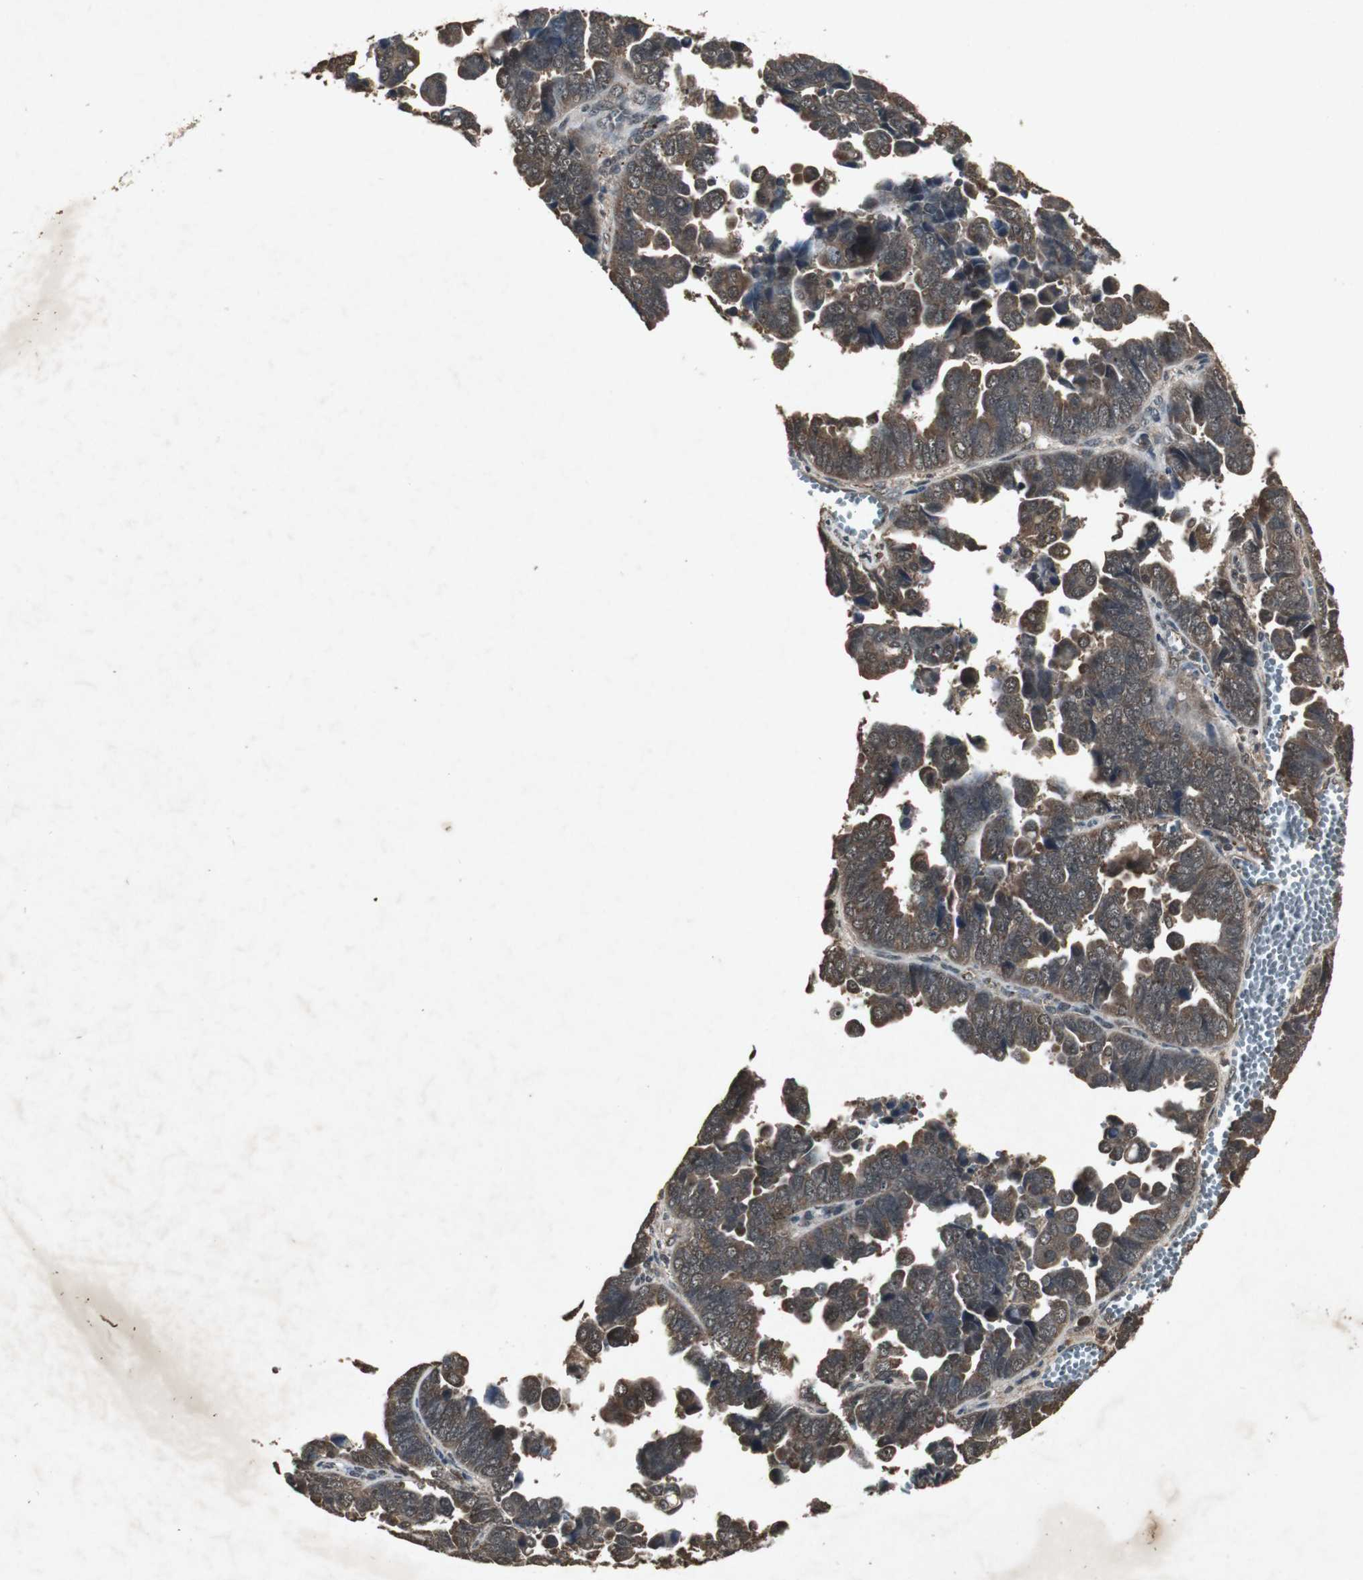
{"staining": {"intensity": "moderate", "quantity": ">75%", "location": "cytoplasmic/membranous"}, "tissue": "endometrial cancer", "cell_type": "Tumor cells", "image_type": "cancer", "snomed": [{"axis": "morphology", "description": "Adenocarcinoma, NOS"}, {"axis": "topography", "description": "Endometrium"}], "caption": "IHC of human adenocarcinoma (endometrial) exhibits medium levels of moderate cytoplasmic/membranous expression in approximately >75% of tumor cells. (DAB (3,3'-diaminobenzidine) IHC, brown staining for protein, blue staining for nuclei).", "gene": "EMX1", "patient": {"sex": "female", "age": 75}}